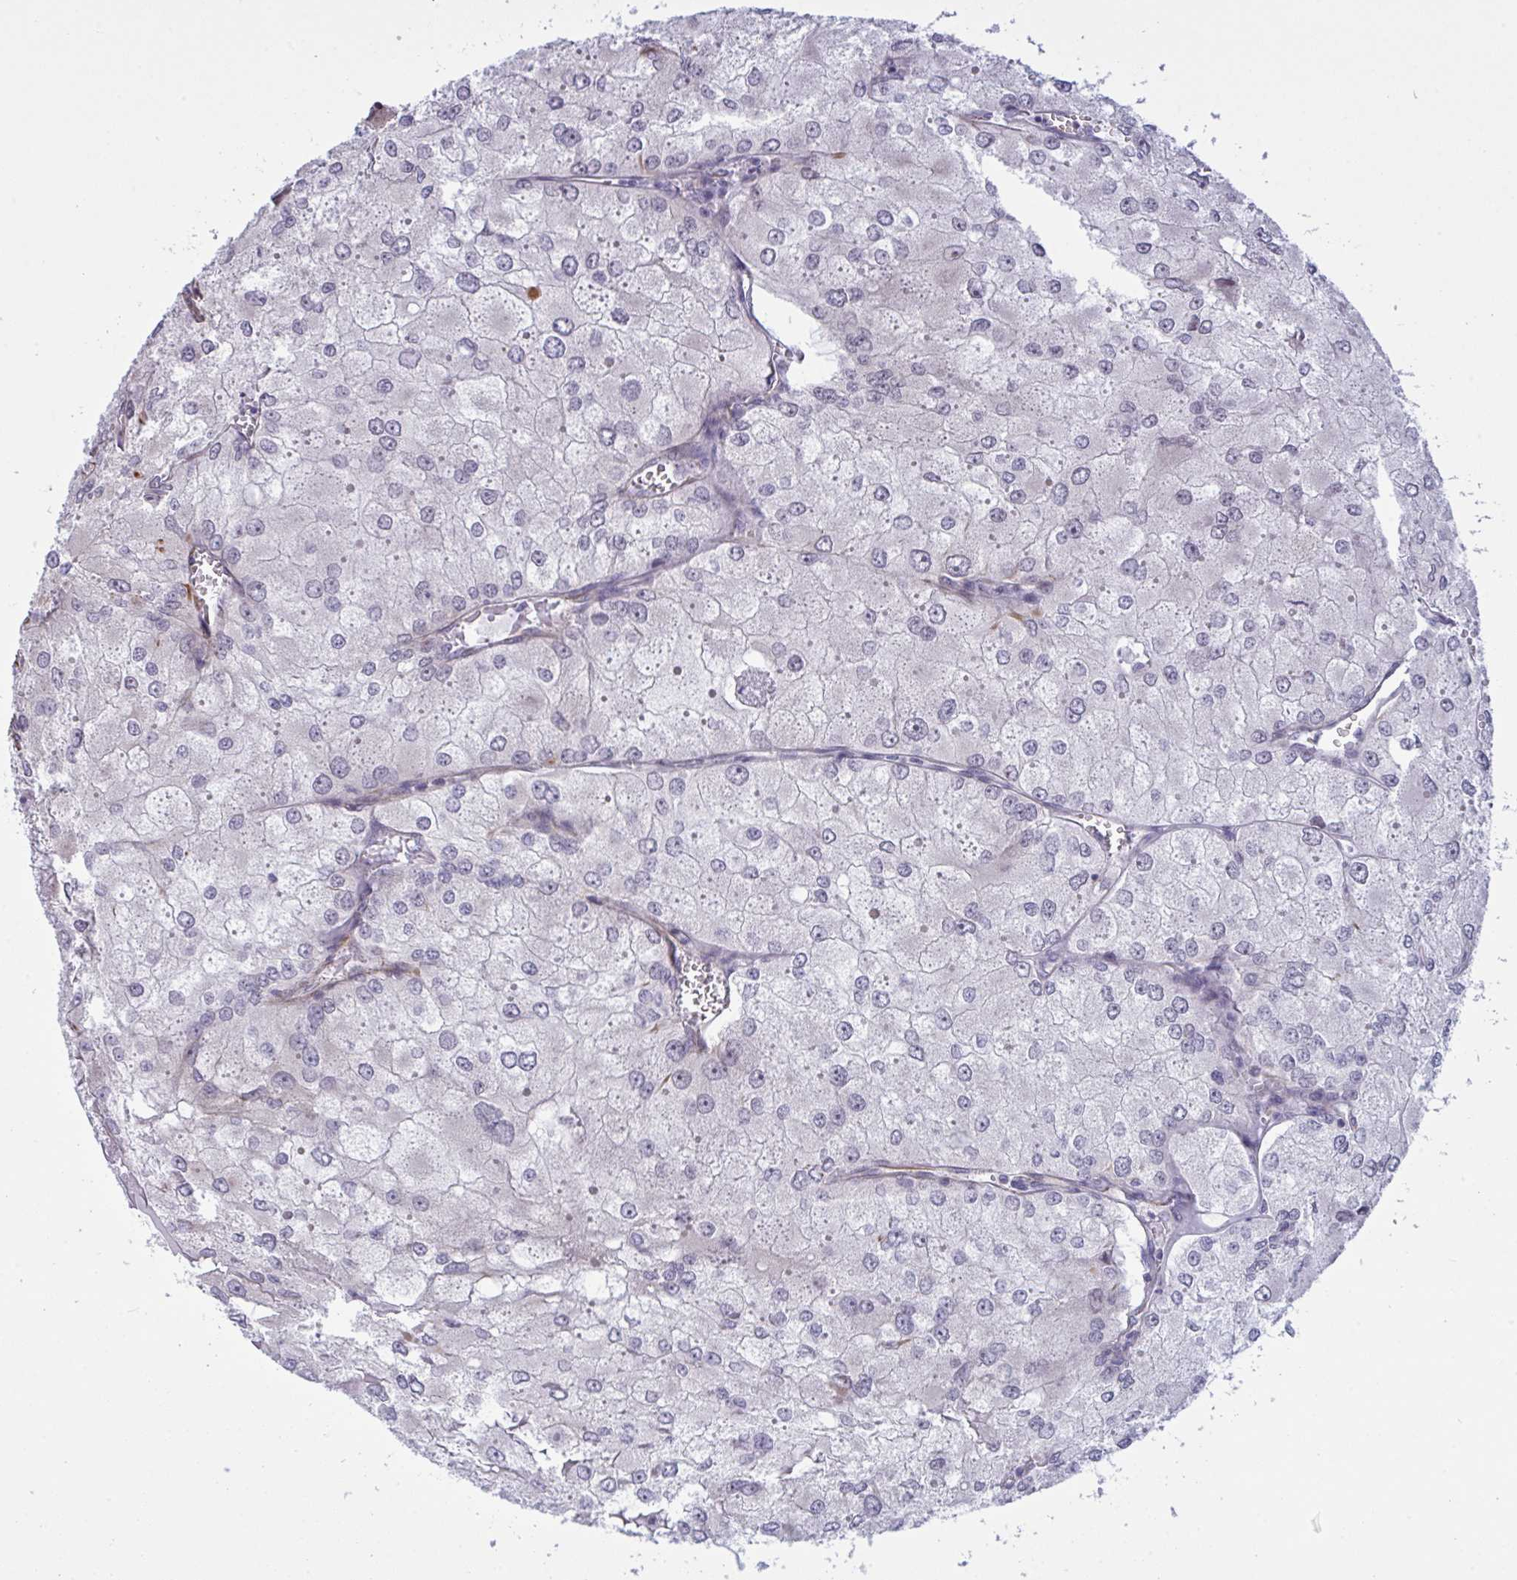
{"staining": {"intensity": "negative", "quantity": "none", "location": "none"}, "tissue": "renal cancer", "cell_type": "Tumor cells", "image_type": "cancer", "snomed": [{"axis": "morphology", "description": "Adenocarcinoma, NOS"}, {"axis": "topography", "description": "Kidney"}], "caption": "A photomicrograph of renal cancer stained for a protein exhibits no brown staining in tumor cells.", "gene": "DCBLD1", "patient": {"sex": "female", "age": 70}}